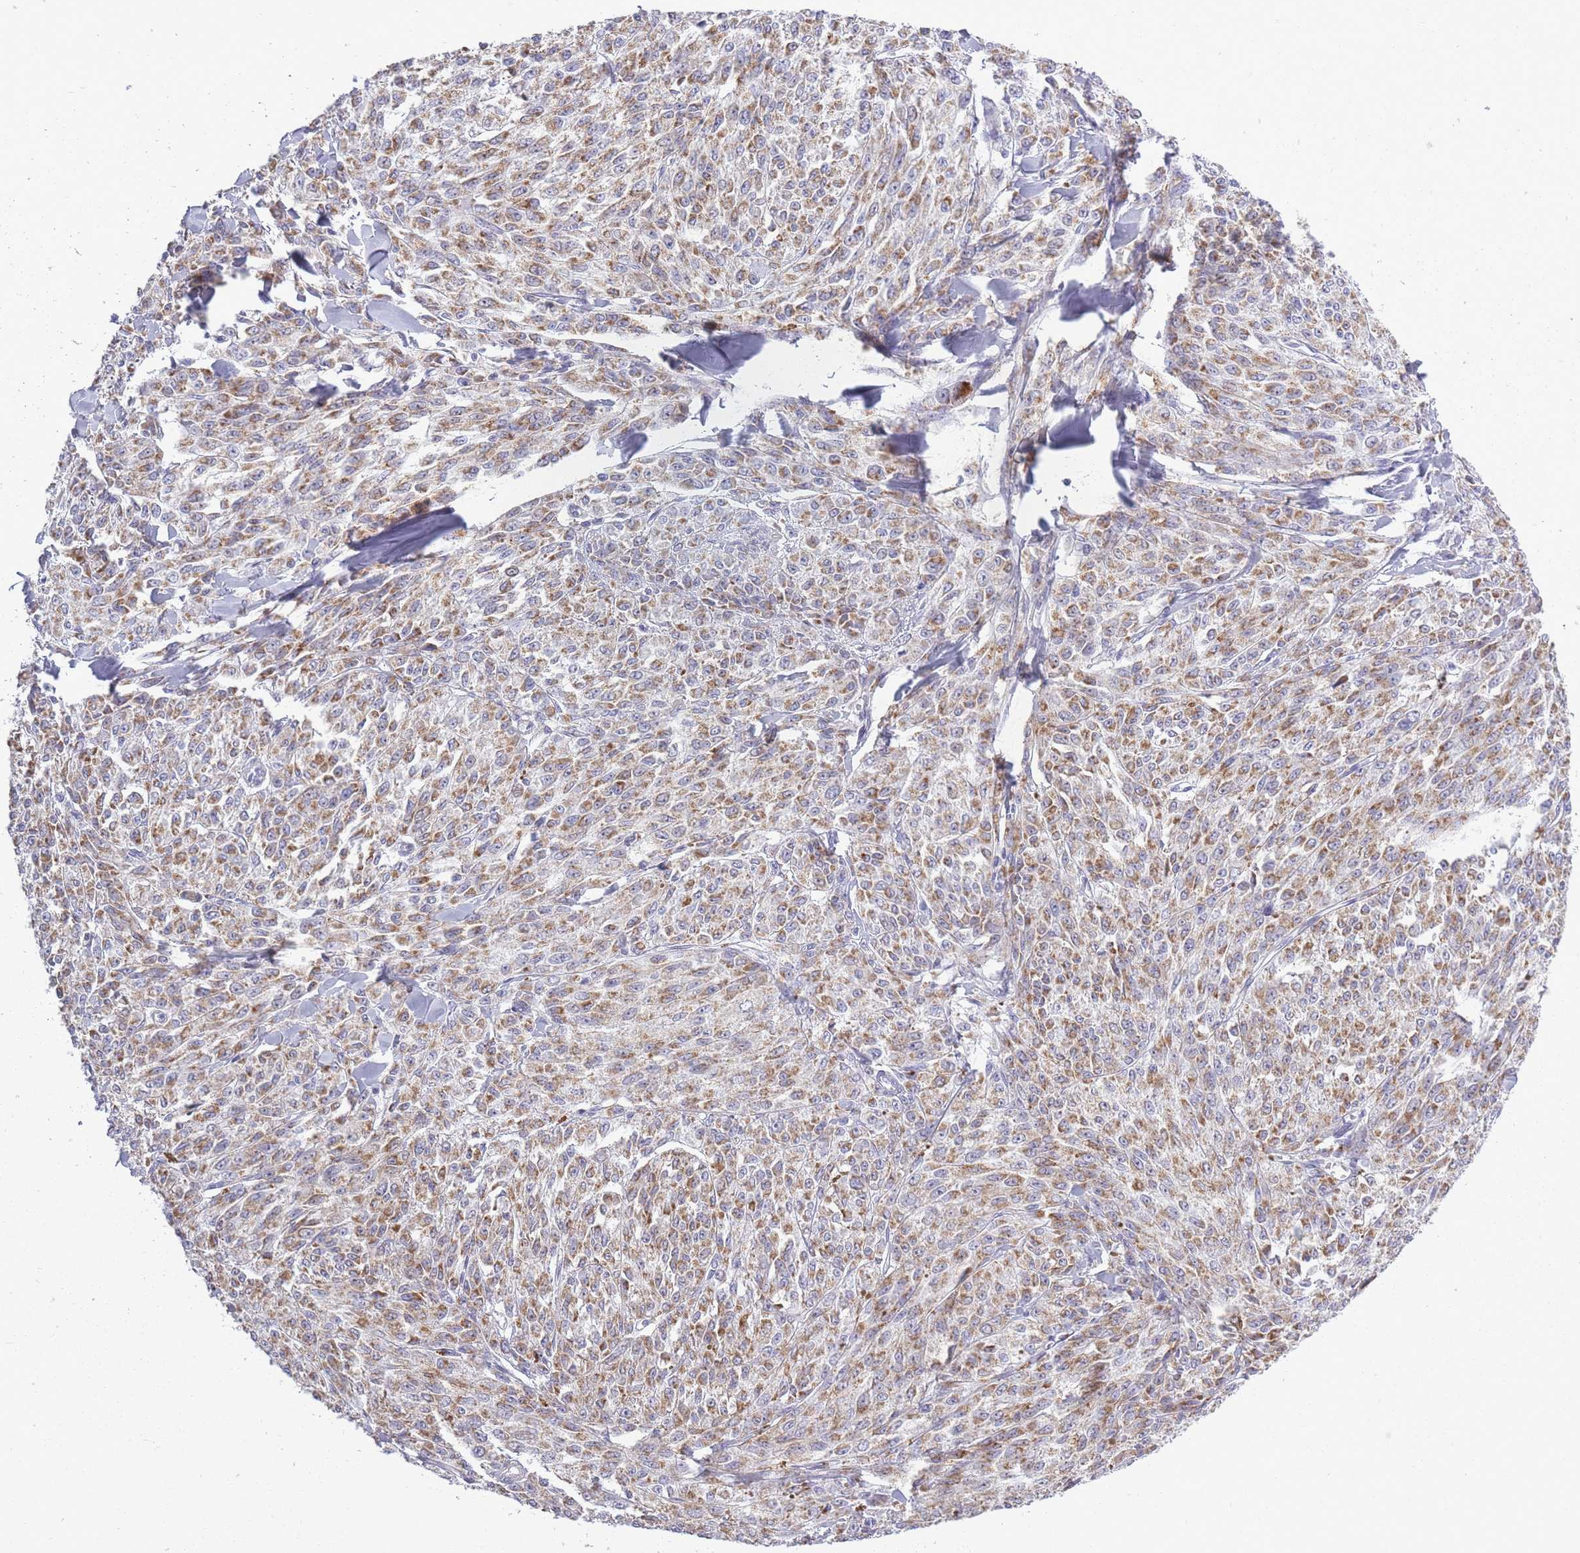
{"staining": {"intensity": "moderate", "quantity": ">75%", "location": "cytoplasmic/membranous"}, "tissue": "melanoma", "cell_type": "Tumor cells", "image_type": "cancer", "snomed": [{"axis": "morphology", "description": "Malignant melanoma, NOS"}, {"axis": "topography", "description": "Skin"}], "caption": "Human malignant melanoma stained with a protein marker exhibits moderate staining in tumor cells.", "gene": "ZBTB24", "patient": {"sex": "female", "age": 52}}